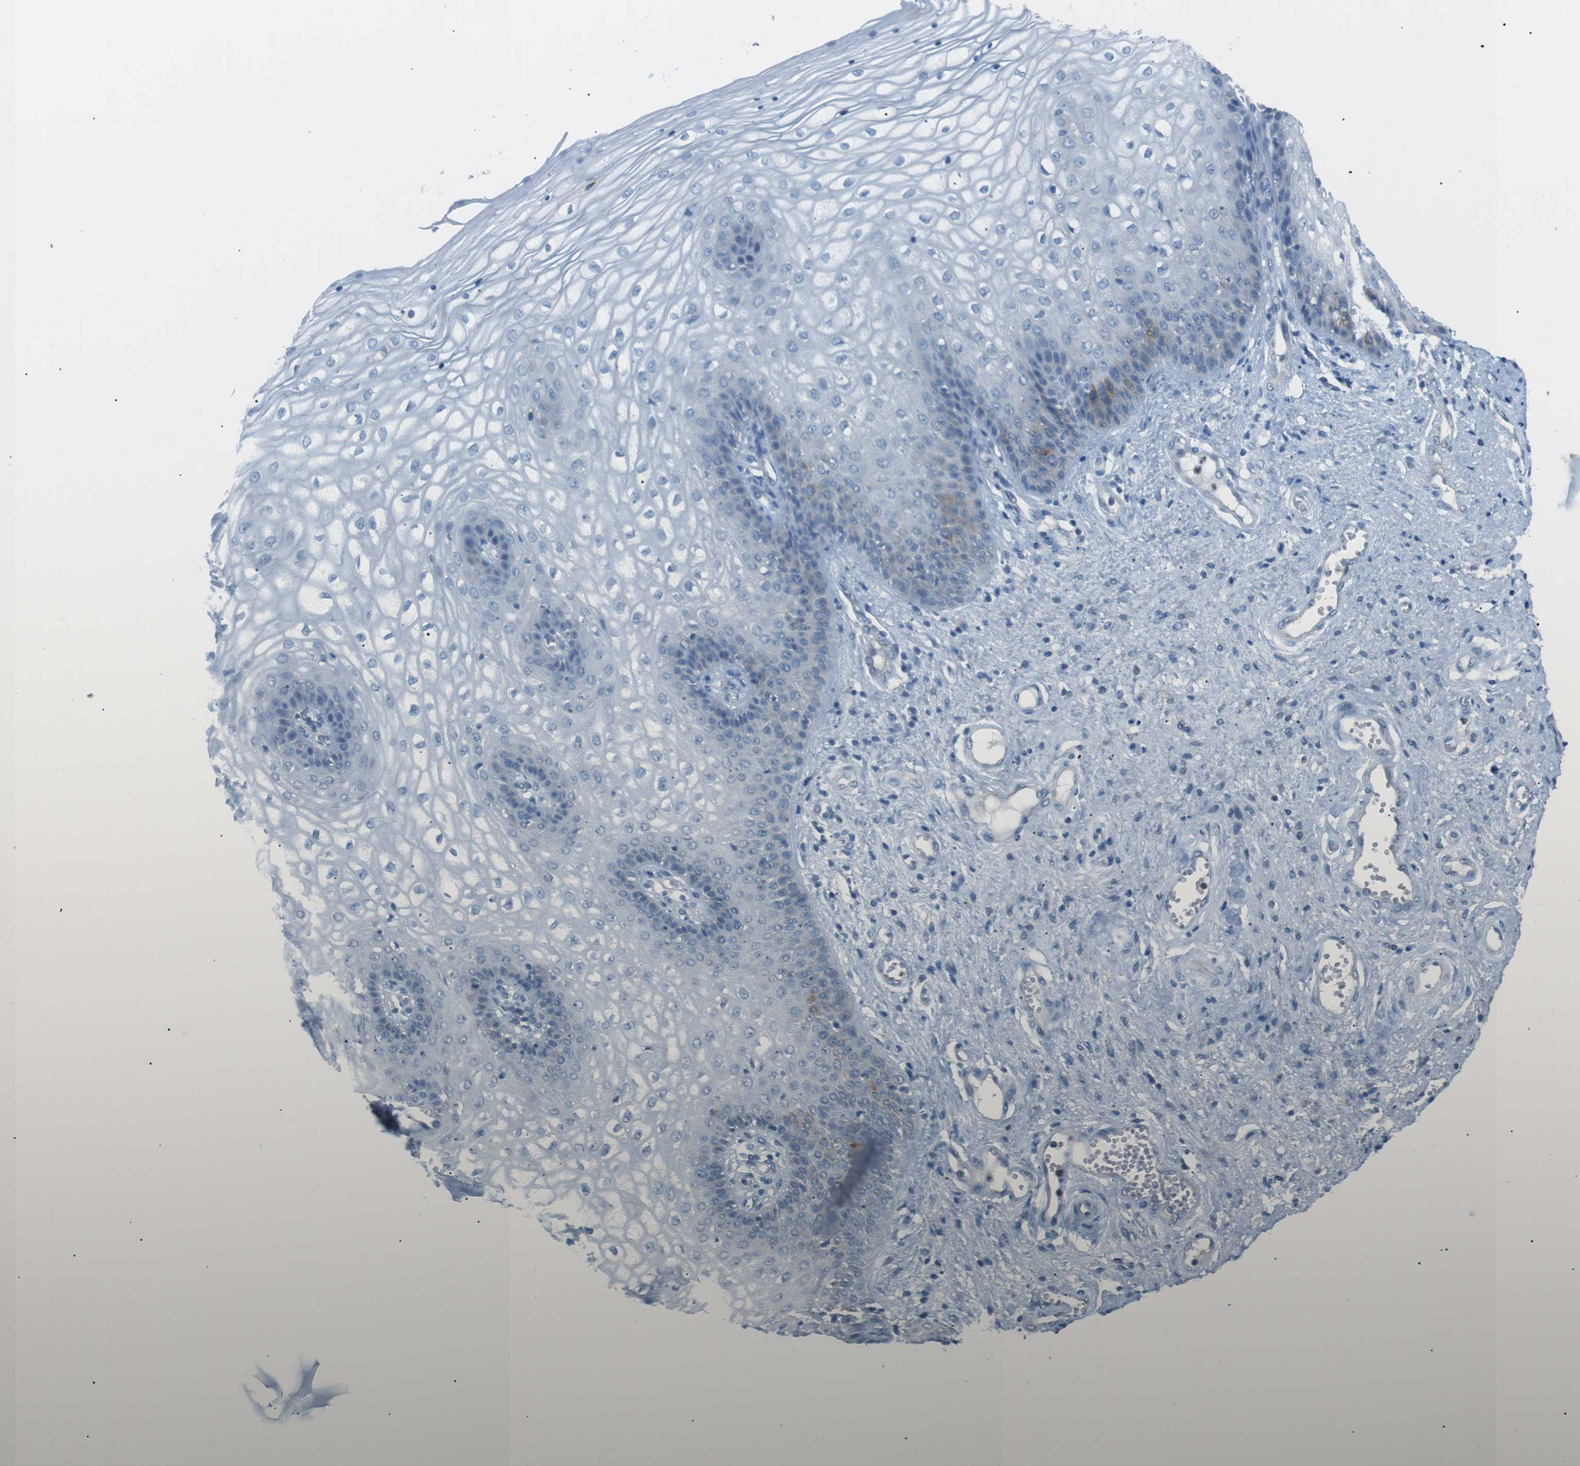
{"staining": {"intensity": "negative", "quantity": "none", "location": "none"}, "tissue": "vagina", "cell_type": "Squamous epithelial cells", "image_type": "normal", "snomed": [{"axis": "morphology", "description": "Normal tissue, NOS"}, {"axis": "topography", "description": "Vagina"}], "caption": "Immunohistochemistry image of unremarkable vagina: vagina stained with DAB (3,3'-diaminobenzidine) reveals no significant protein expression in squamous epithelial cells. (DAB (3,3'-diaminobenzidine) immunohistochemistry (IHC), high magnification).", "gene": "CDH26", "patient": {"sex": "female", "age": 34}}